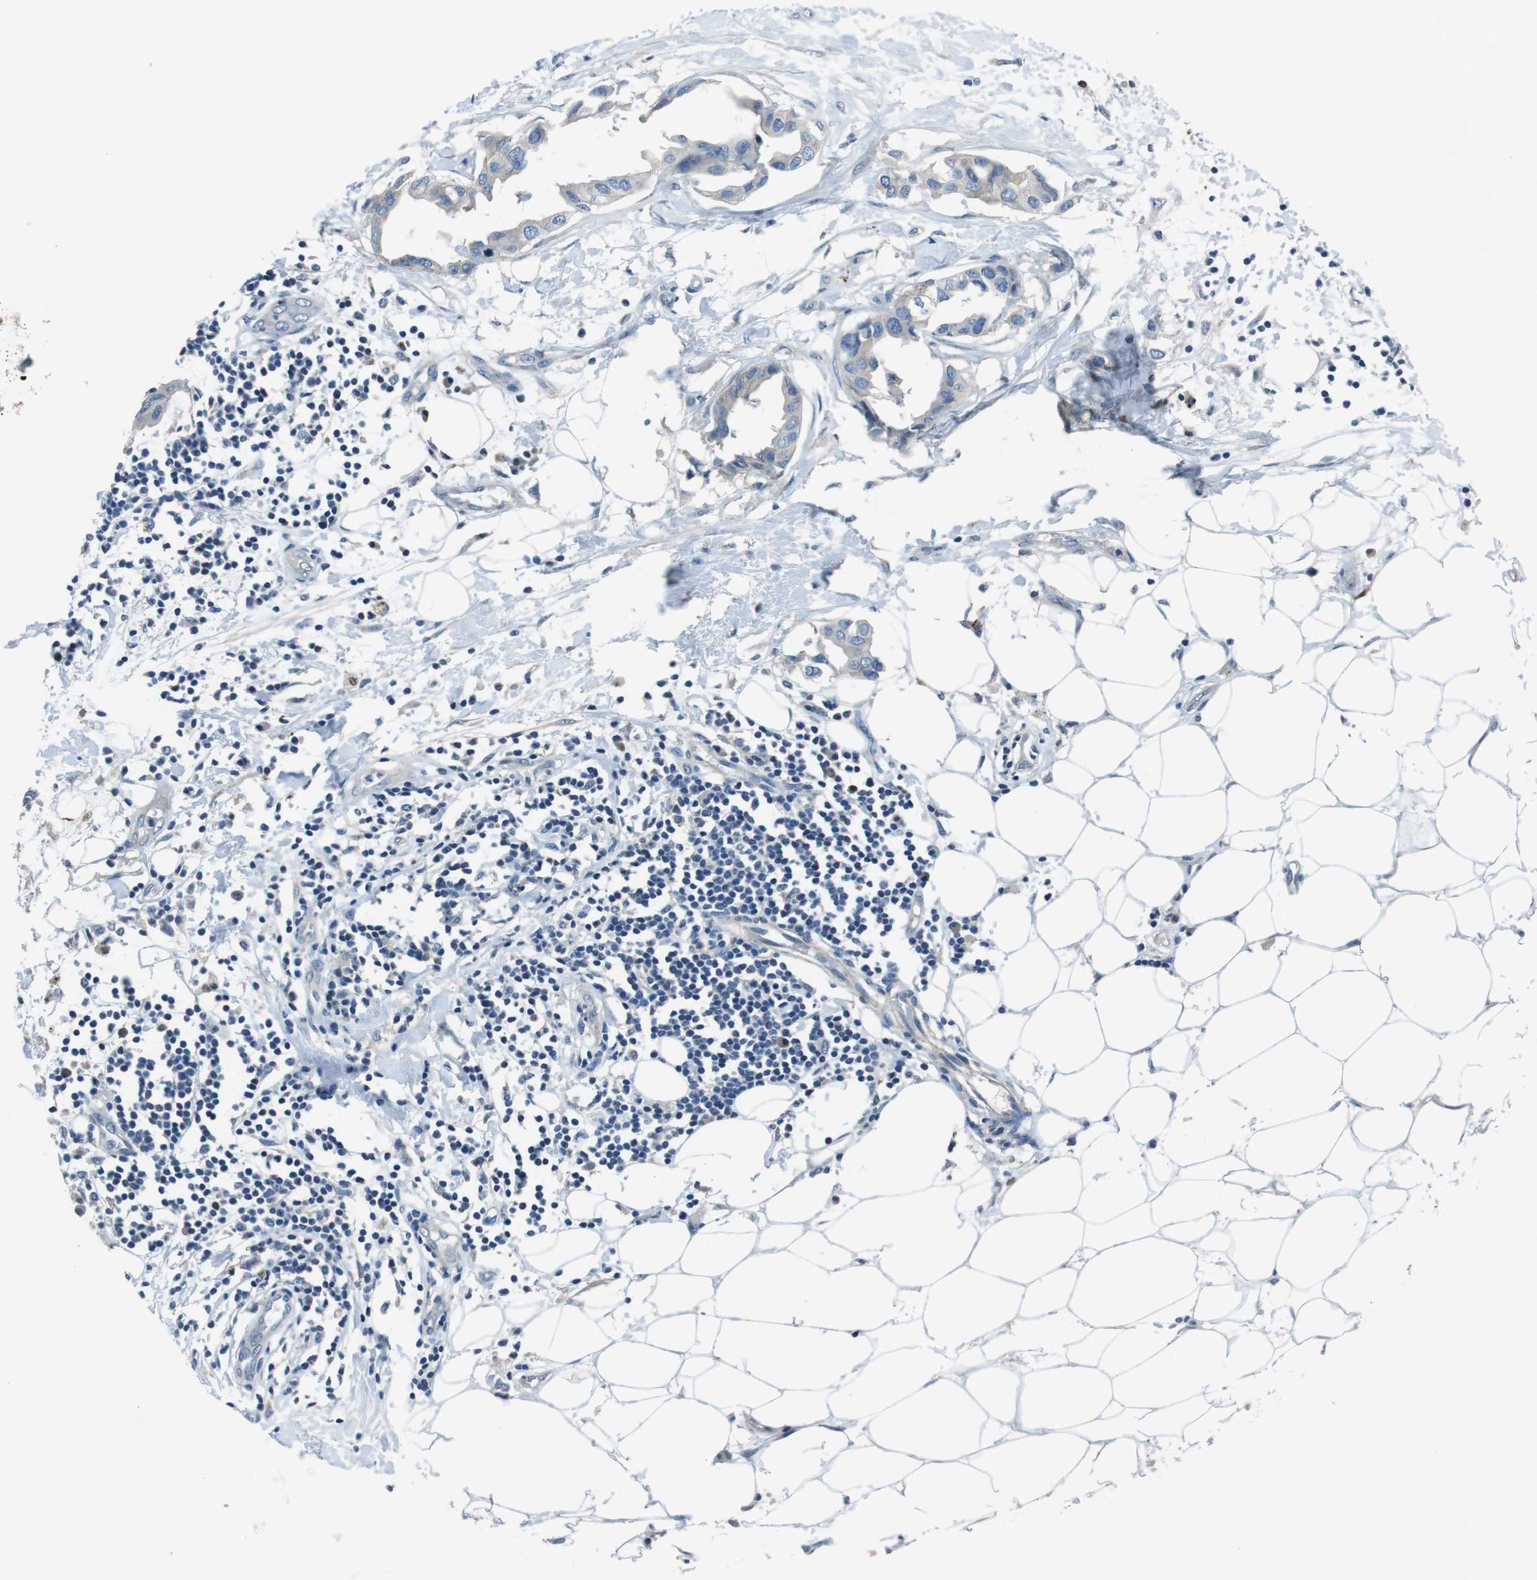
{"staining": {"intensity": "negative", "quantity": "none", "location": "none"}, "tissue": "breast cancer", "cell_type": "Tumor cells", "image_type": "cancer", "snomed": [{"axis": "morphology", "description": "Duct carcinoma"}, {"axis": "topography", "description": "Breast"}], "caption": "Immunohistochemical staining of breast infiltrating ductal carcinoma reveals no significant staining in tumor cells.", "gene": "TULP3", "patient": {"sex": "female", "age": 40}}